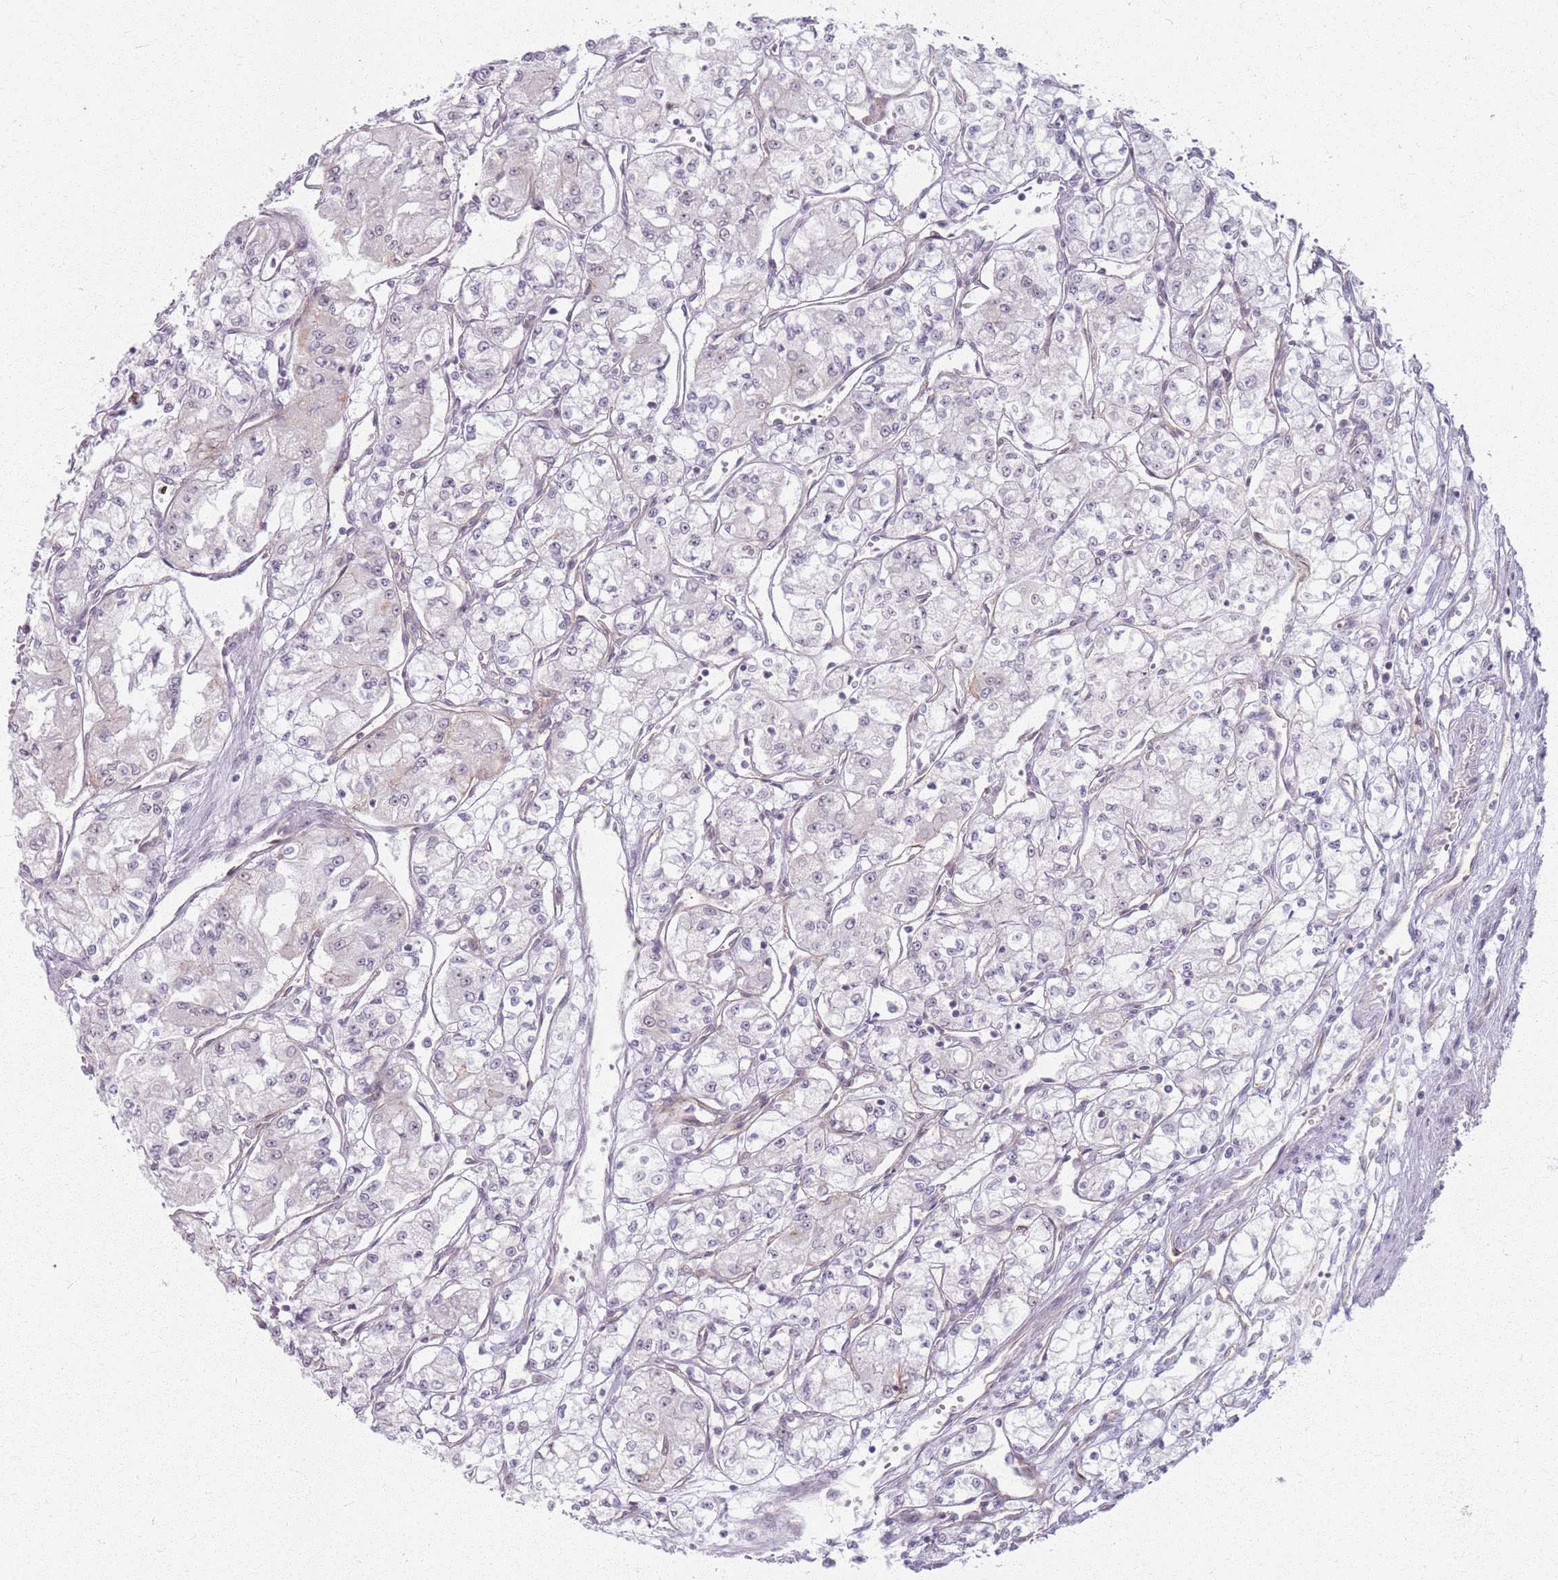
{"staining": {"intensity": "negative", "quantity": "none", "location": "none"}, "tissue": "renal cancer", "cell_type": "Tumor cells", "image_type": "cancer", "snomed": [{"axis": "morphology", "description": "Adenocarcinoma, NOS"}, {"axis": "topography", "description": "Kidney"}], "caption": "The immunohistochemistry (IHC) photomicrograph has no significant expression in tumor cells of renal adenocarcinoma tissue.", "gene": "KCNA5", "patient": {"sex": "male", "age": 59}}